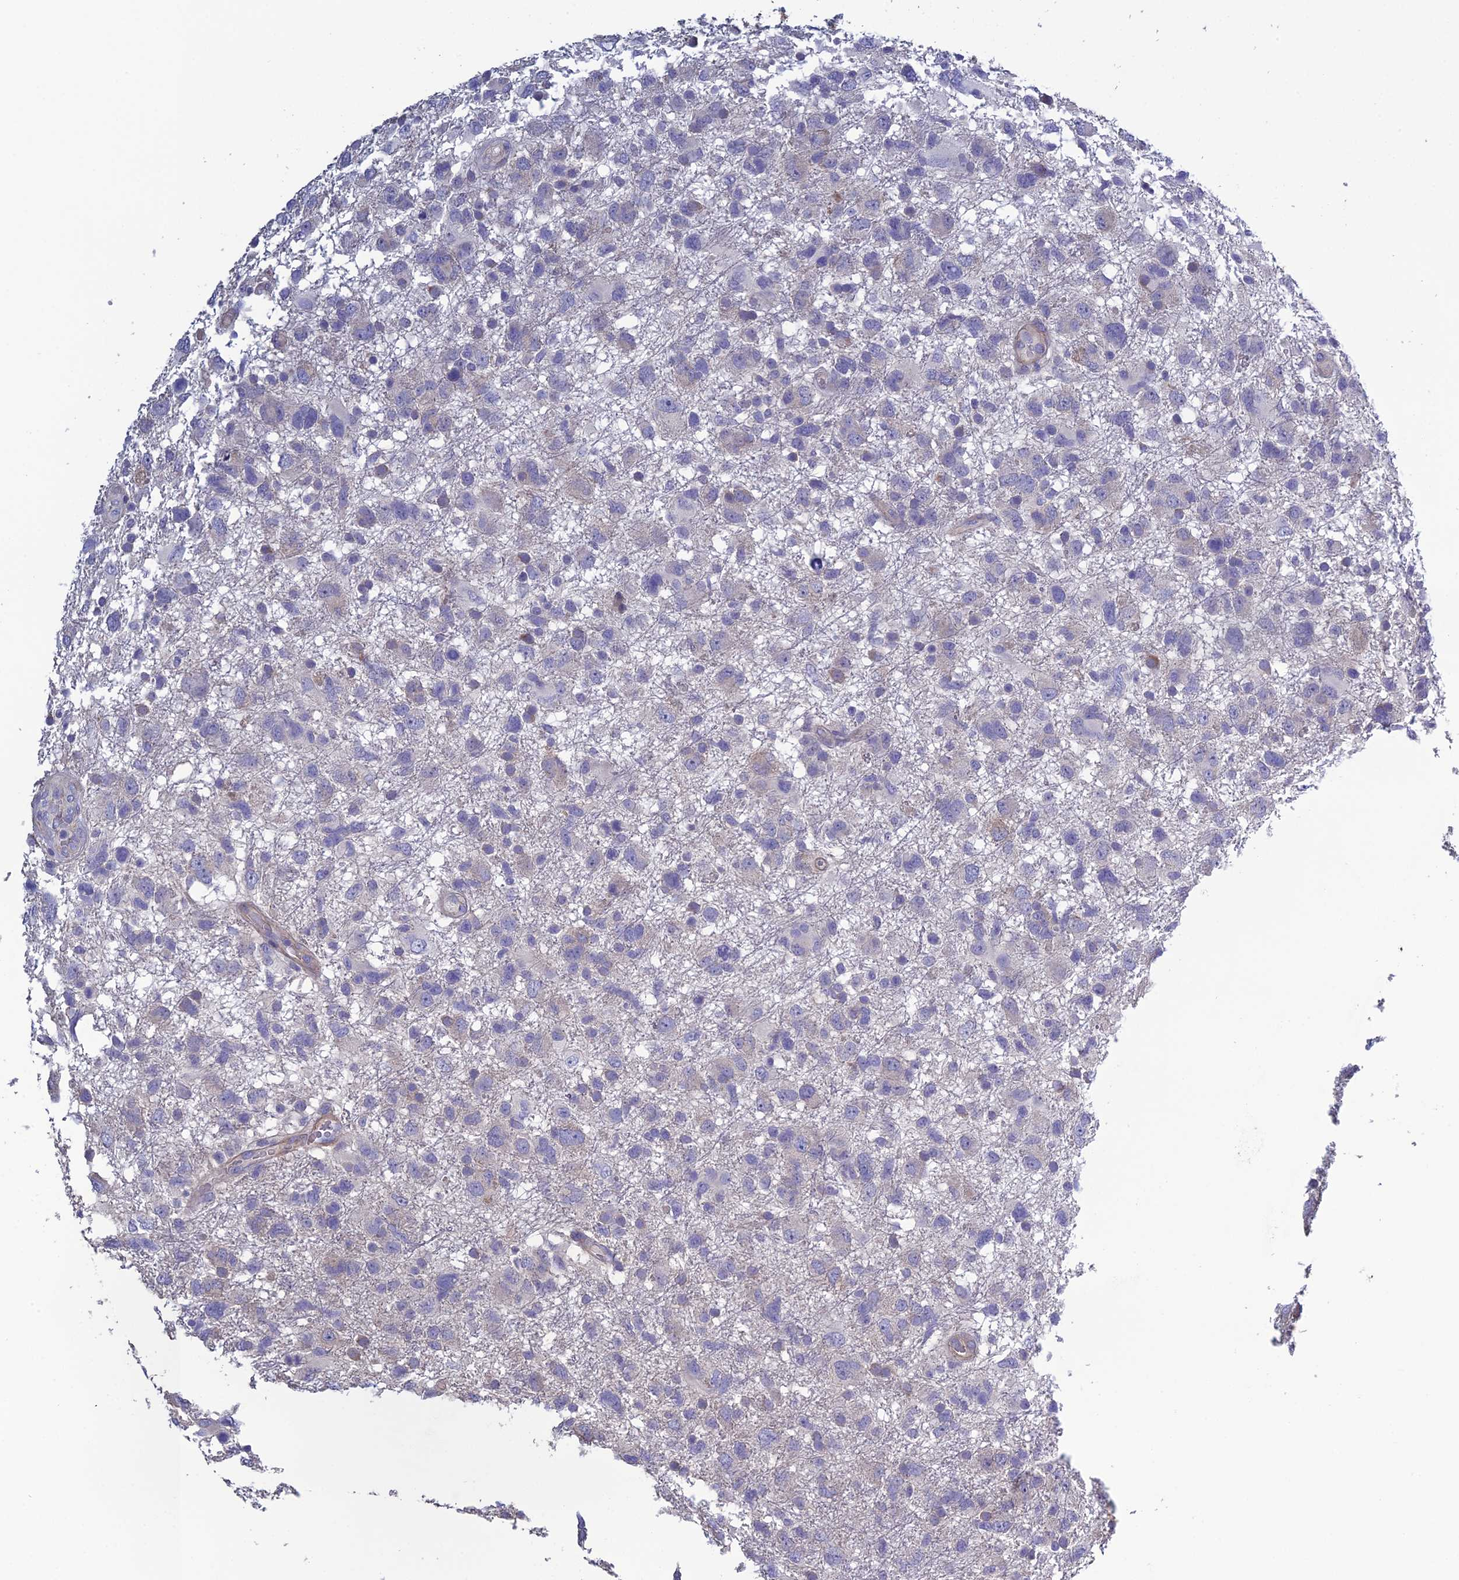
{"staining": {"intensity": "negative", "quantity": "none", "location": "none"}, "tissue": "glioma", "cell_type": "Tumor cells", "image_type": "cancer", "snomed": [{"axis": "morphology", "description": "Glioma, malignant, High grade"}, {"axis": "topography", "description": "Brain"}], "caption": "IHC of human malignant glioma (high-grade) reveals no staining in tumor cells.", "gene": "LZTS2", "patient": {"sex": "male", "age": 61}}